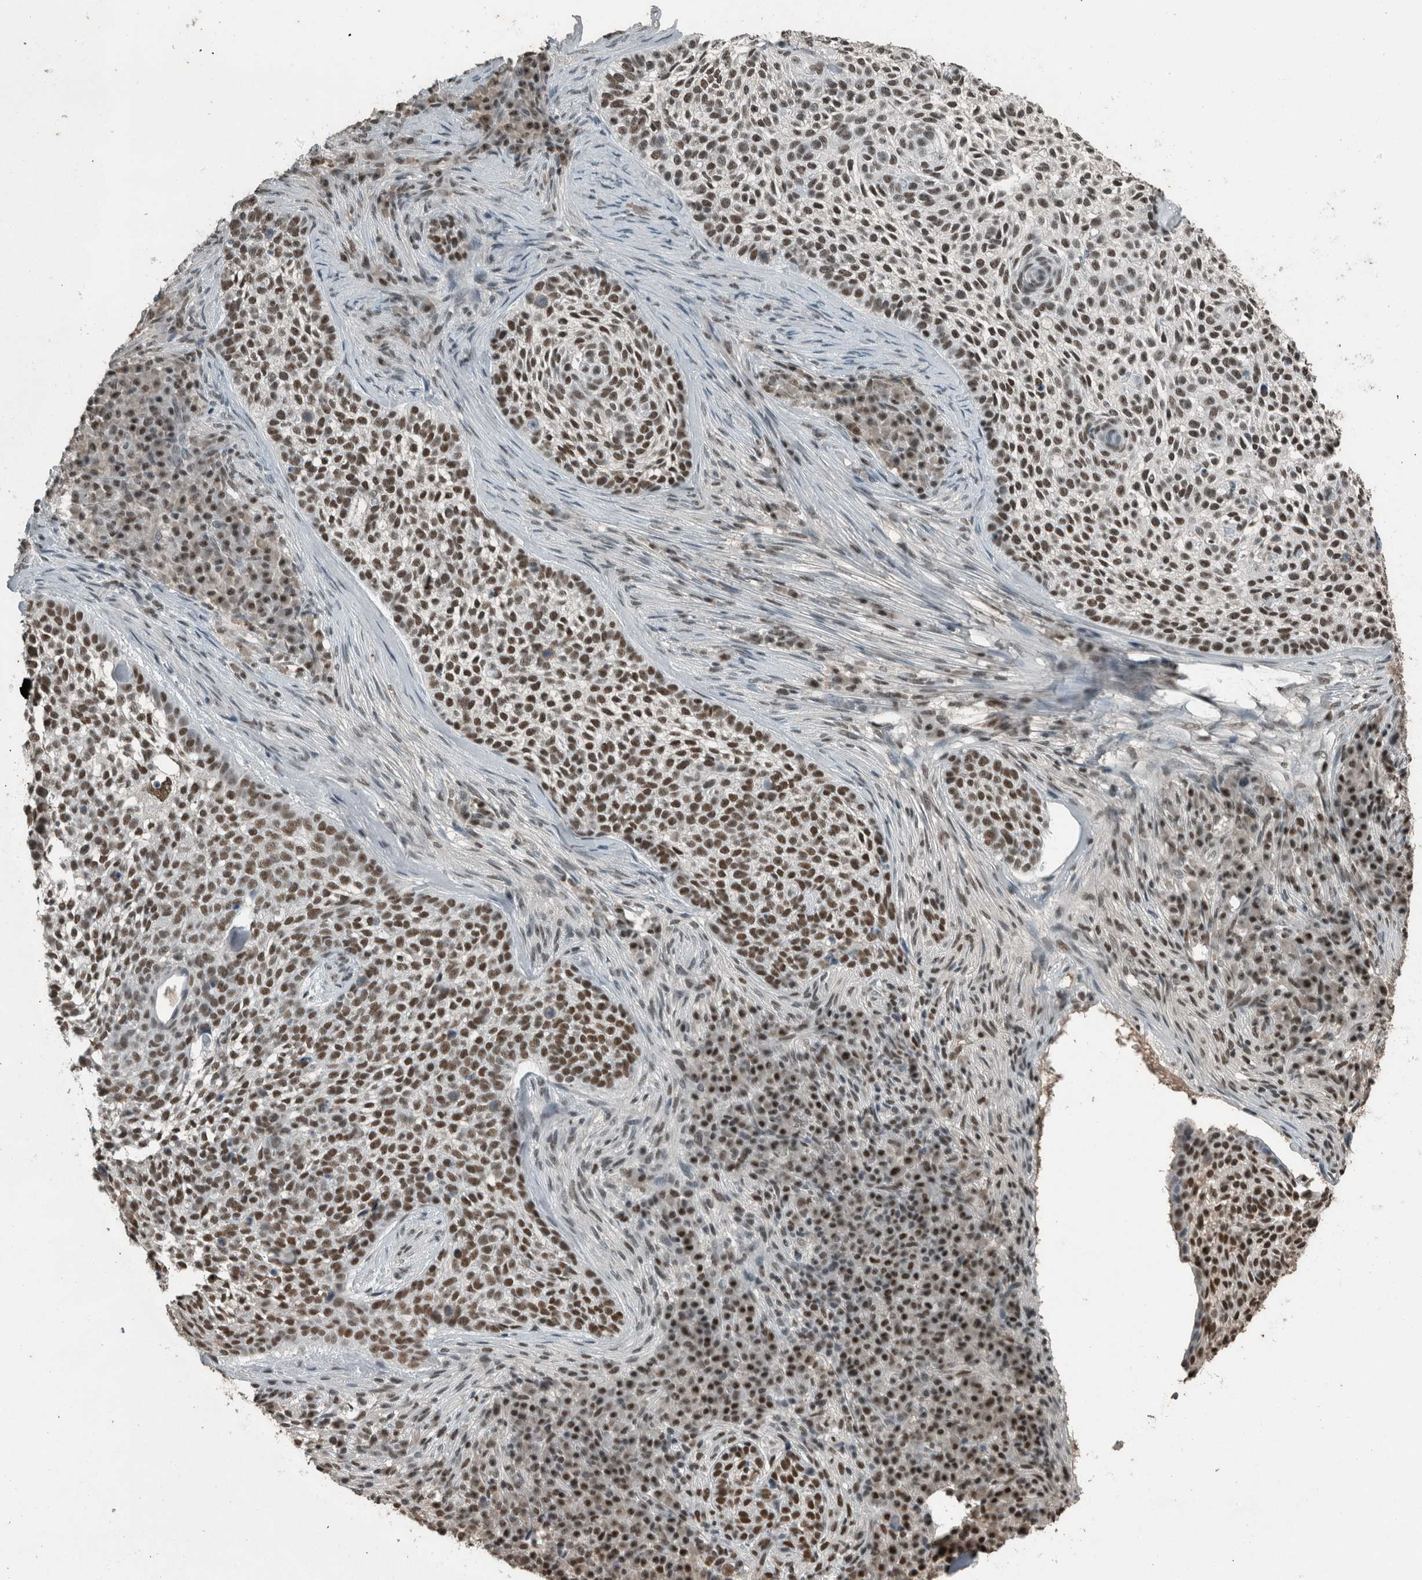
{"staining": {"intensity": "strong", "quantity": ">75%", "location": "nuclear"}, "tissue": "skin cancer", "cell_type": "Tumor cells", "image_type": "cancer", "snomed": [{"axis": "morphology", "description": "Basal cell carcinoma"}, {"axis": "topography", "description": "Skin"}], "caption": "A photomicrograph showing strong nuclear staining in about >75% of tumor cells in skin cancer, as visualized by brown immunohistochemical staining.", "gene": "ZNF24", "patient": {"sex": "female", "age": 64}}